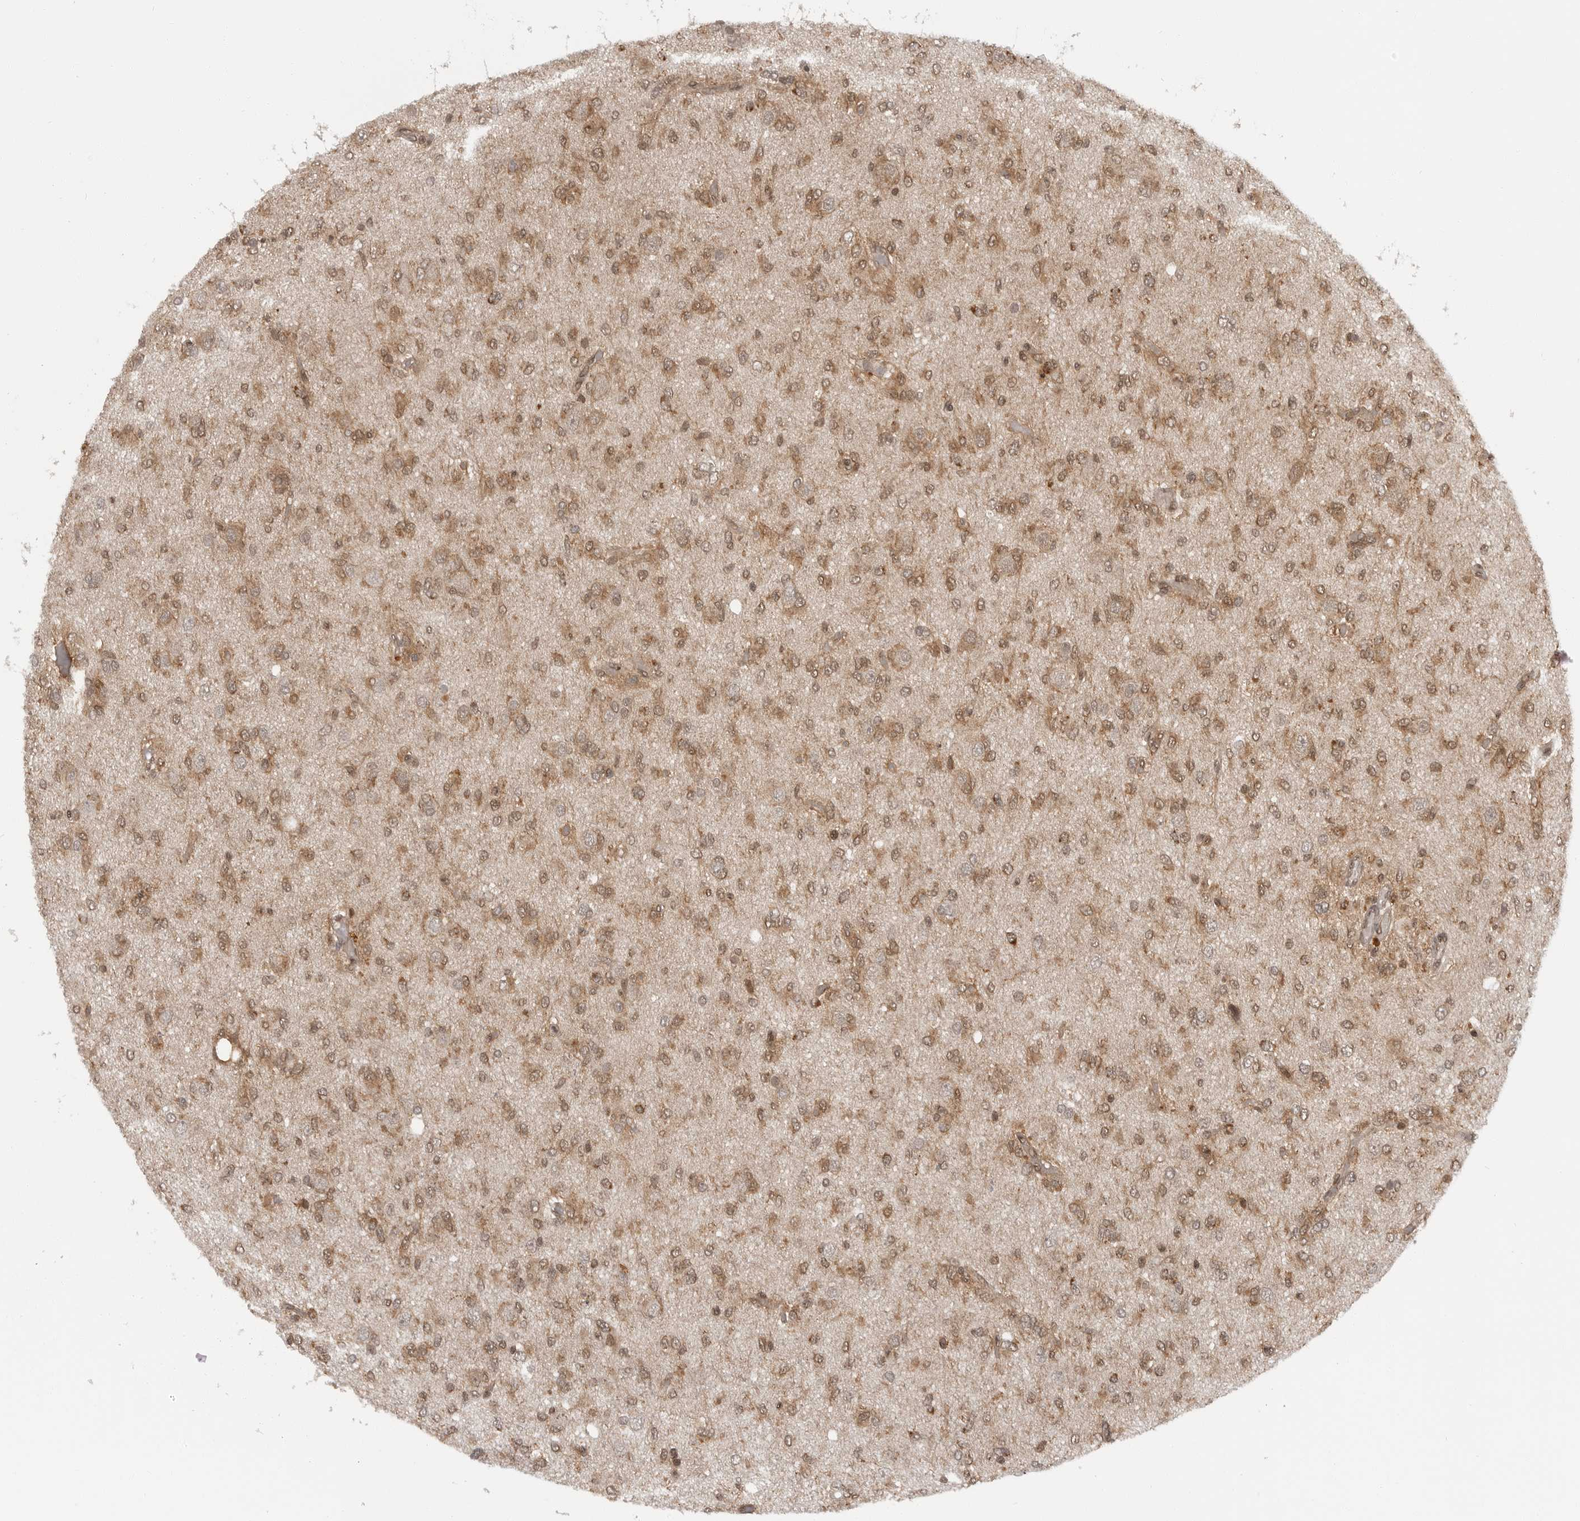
{"staining": {"intensity": "moderate", "quantity": ">75%", "location": "cytoplasmic/membranous"}, "tissue": "glioma", "cell_type": "Tumor cells", "image_type": "cancer", "snomed": [{"axis": "morphology", "description": "Glioma, malignant, High grade"}, {"axis": "topography", "description": "Brain"}], "caption": "A brown stain labels moderate cytoplasmic/membranous expression of a protein in malignant high-grade glioma tumor cells. (DAB IHC, brown staining for protein, blue staining for nuclei).", "gene": "SZRD1", "patient": {"sex": "female", "age": 59}}